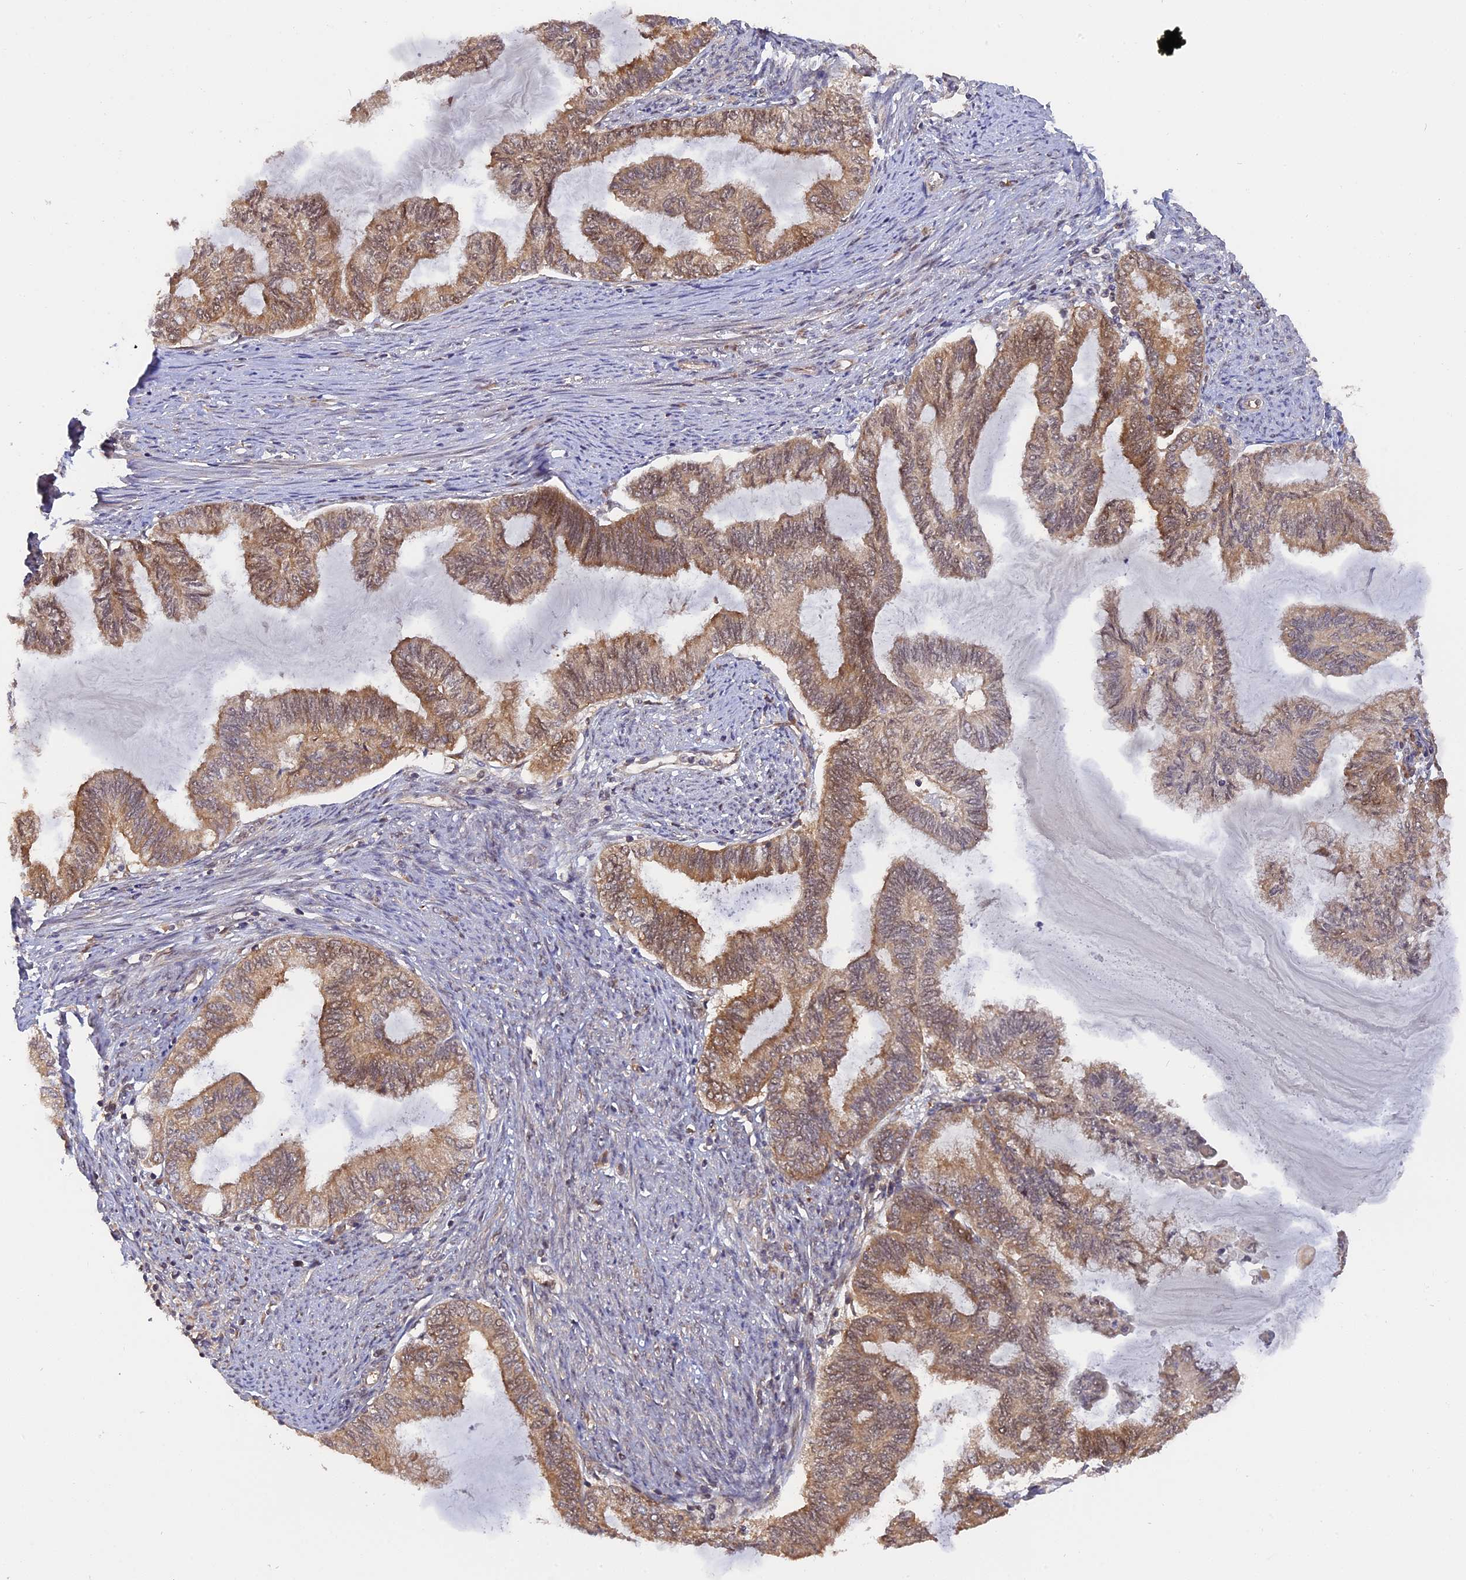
{"staining": {"intensity": "moderate", "quantity": ">75%", "location": "cytoplasmic/membranous,nuclear"}, "tissue": "endometrial cancer", "cell_type": "Tumor cells", "image_type": "cancer", "snomed": [{"axis": "morphology", "description": "Adenocarcinoma, NOS"}, {"axis": "topography", "description": "Endometrium"}], "caption": "This image demonstrates endometrial cancer stained with immunohistochemistry to label a protein in brown. The cytoplasmic/membranous and nuclear of tumor cells show moderate positivity for the protein. Nuclei are counter-stained blue.", "gene": "ZNF428", "patient": {"sex": "female", "age": 86}}